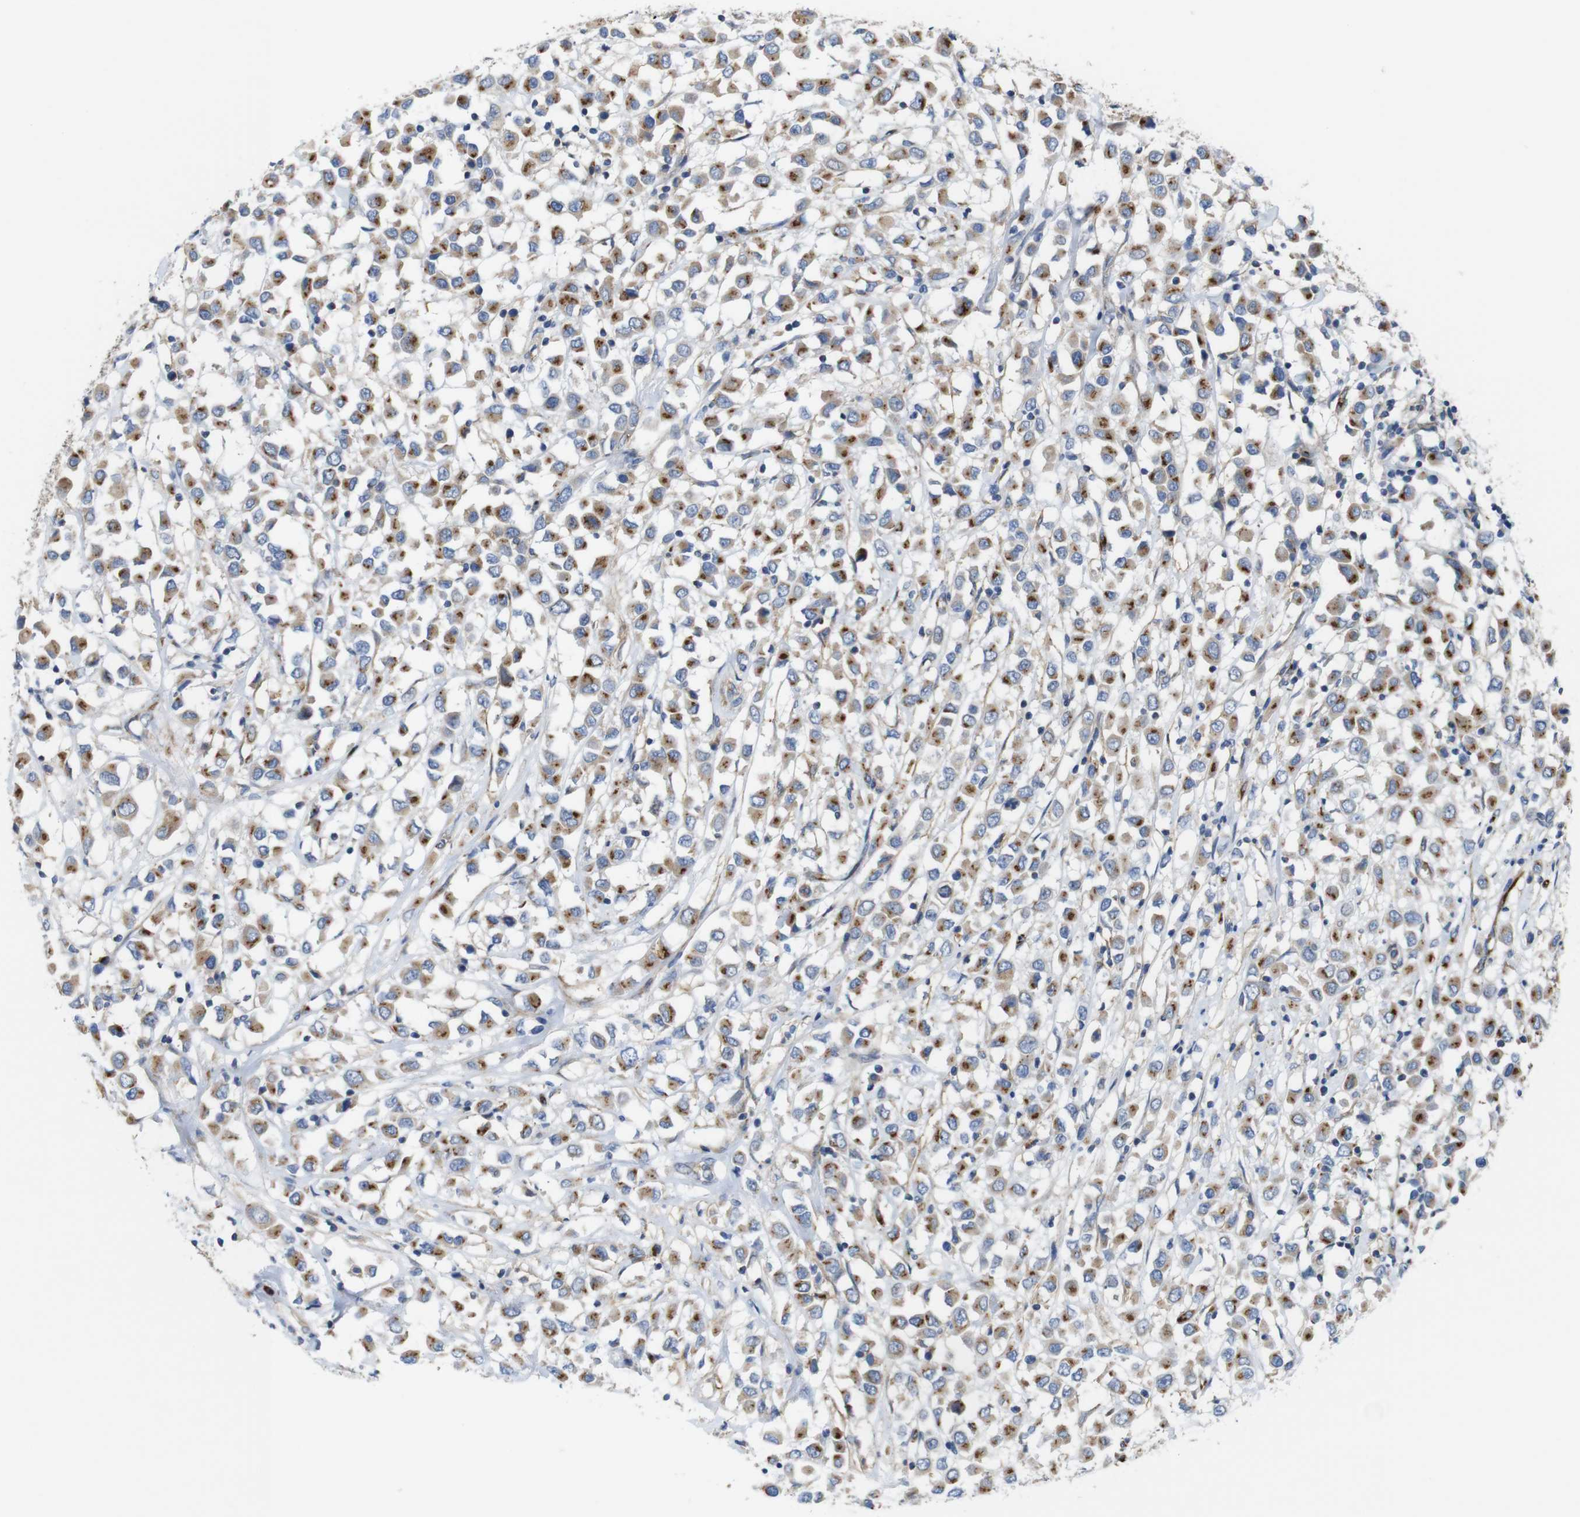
{"staining": {"intensity": "moderate", "quantity": ">75%", "location": "cytoplasmic/membranous"}, "tissue": "breast cancer", "cell_type": "Tumor cells", "image_type": "cancer", "snomed": [{"axis": "morphology", "description": "Duct carcinoma"}, {"axis": "topography", "description": "Breast"}], "caption": "Infiltrating ductal carcinoma (breast) tissue displays moderate cytoplasmic/membranous expression in about >75% of tumor cells, visualized by immunohistochemistry. (Brightfield microscopy of DAB IHC at high magnification).", "gene": "EFCAB14", "patient": {"sex": "female", "age": 61}}